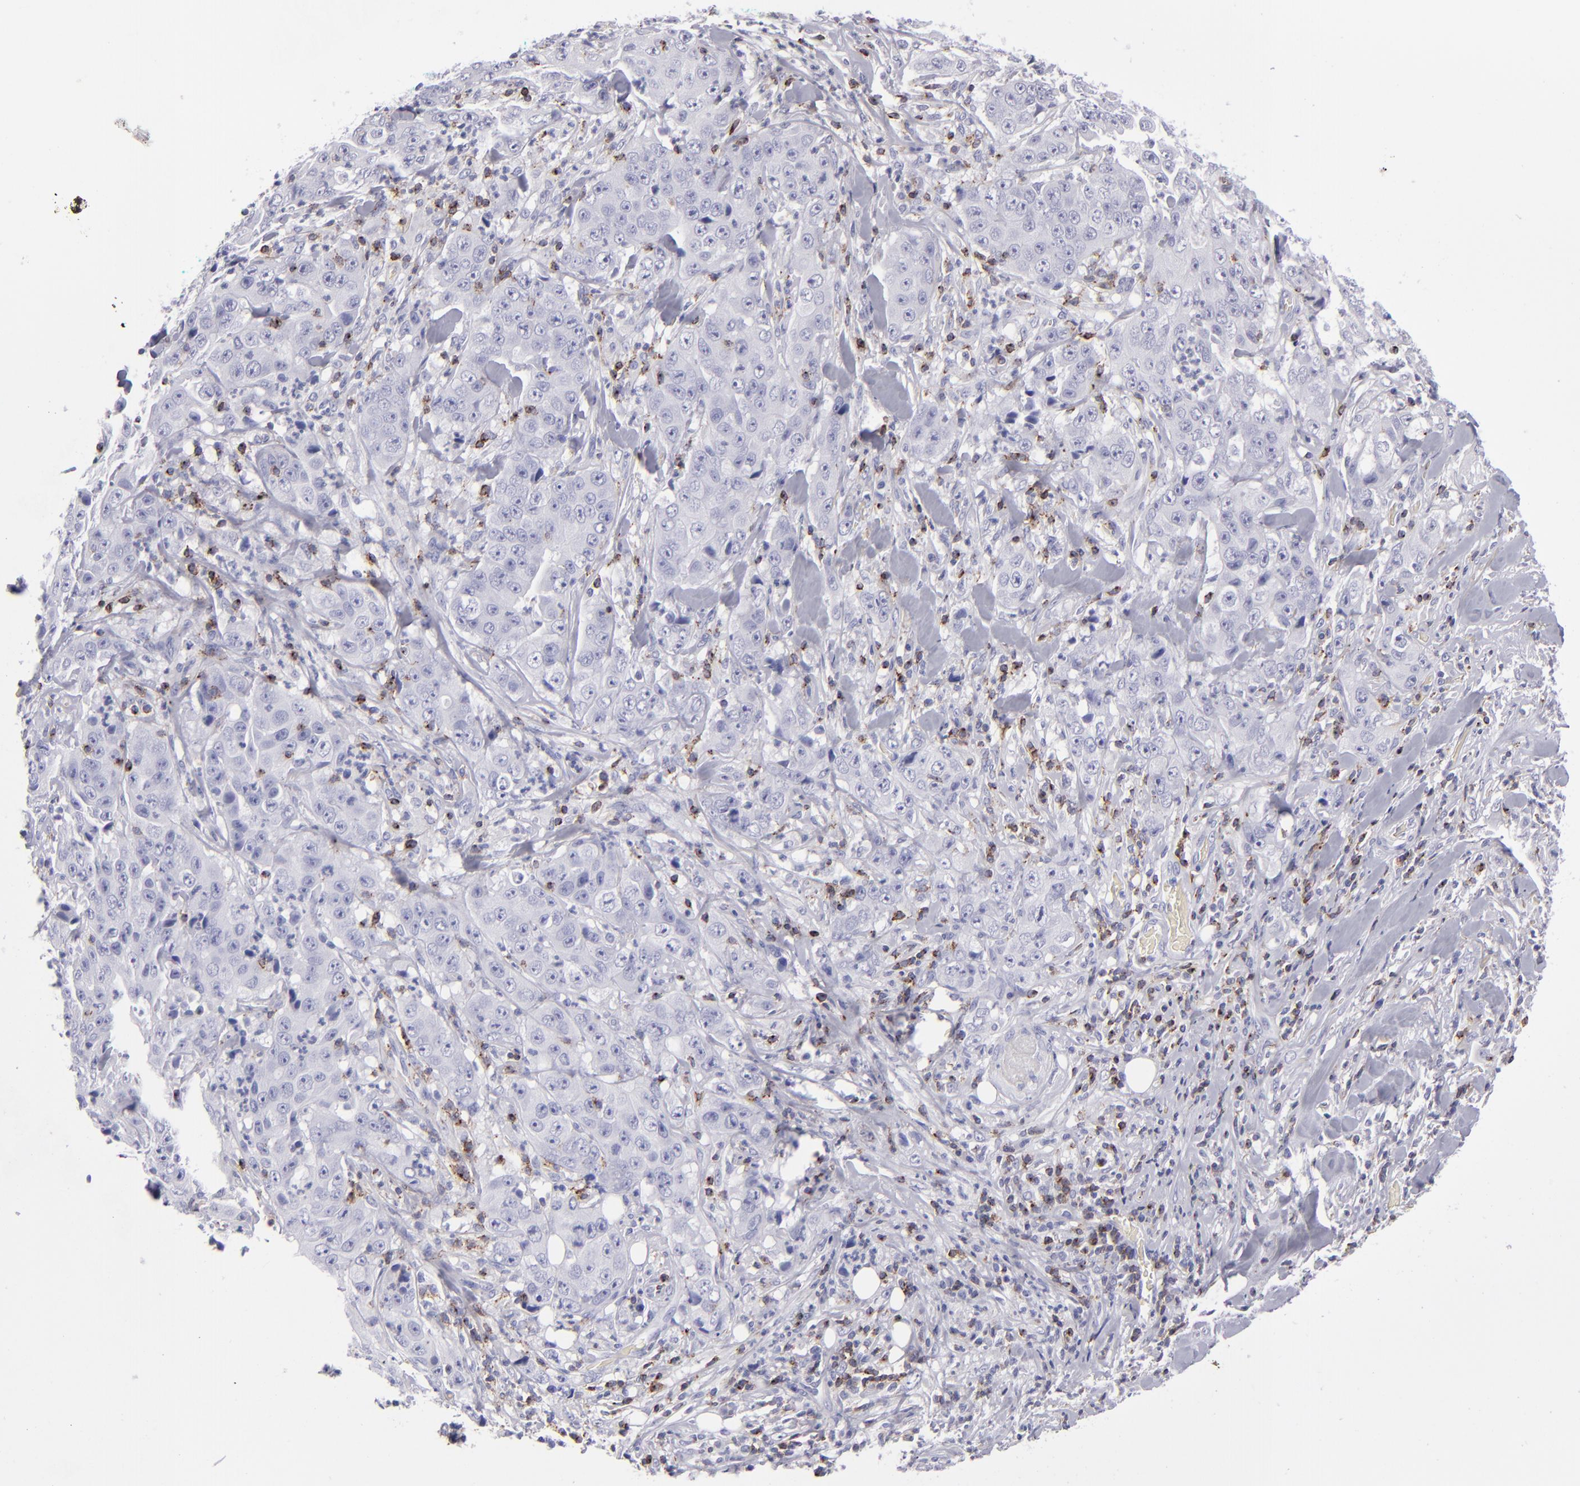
{"staining": {"intensity": "negative", "quantity": "none", "location": "none"}, "tissue": "lung cancer", "cell_type": "Tumor cells", "image_type": "cancer", "snomed": [{"axis": "morphology", "description": "Squamous cell carcinoma, NOS"}, {"axis": "topography", "description": "Lung"}], "caption": "Immunohistochemistry (IHC) of lung squamous cell carcinoma demonstrates no staining in tumor cells.", "gene": "CD2", "patient": {"sex": "male", "age": 64}}